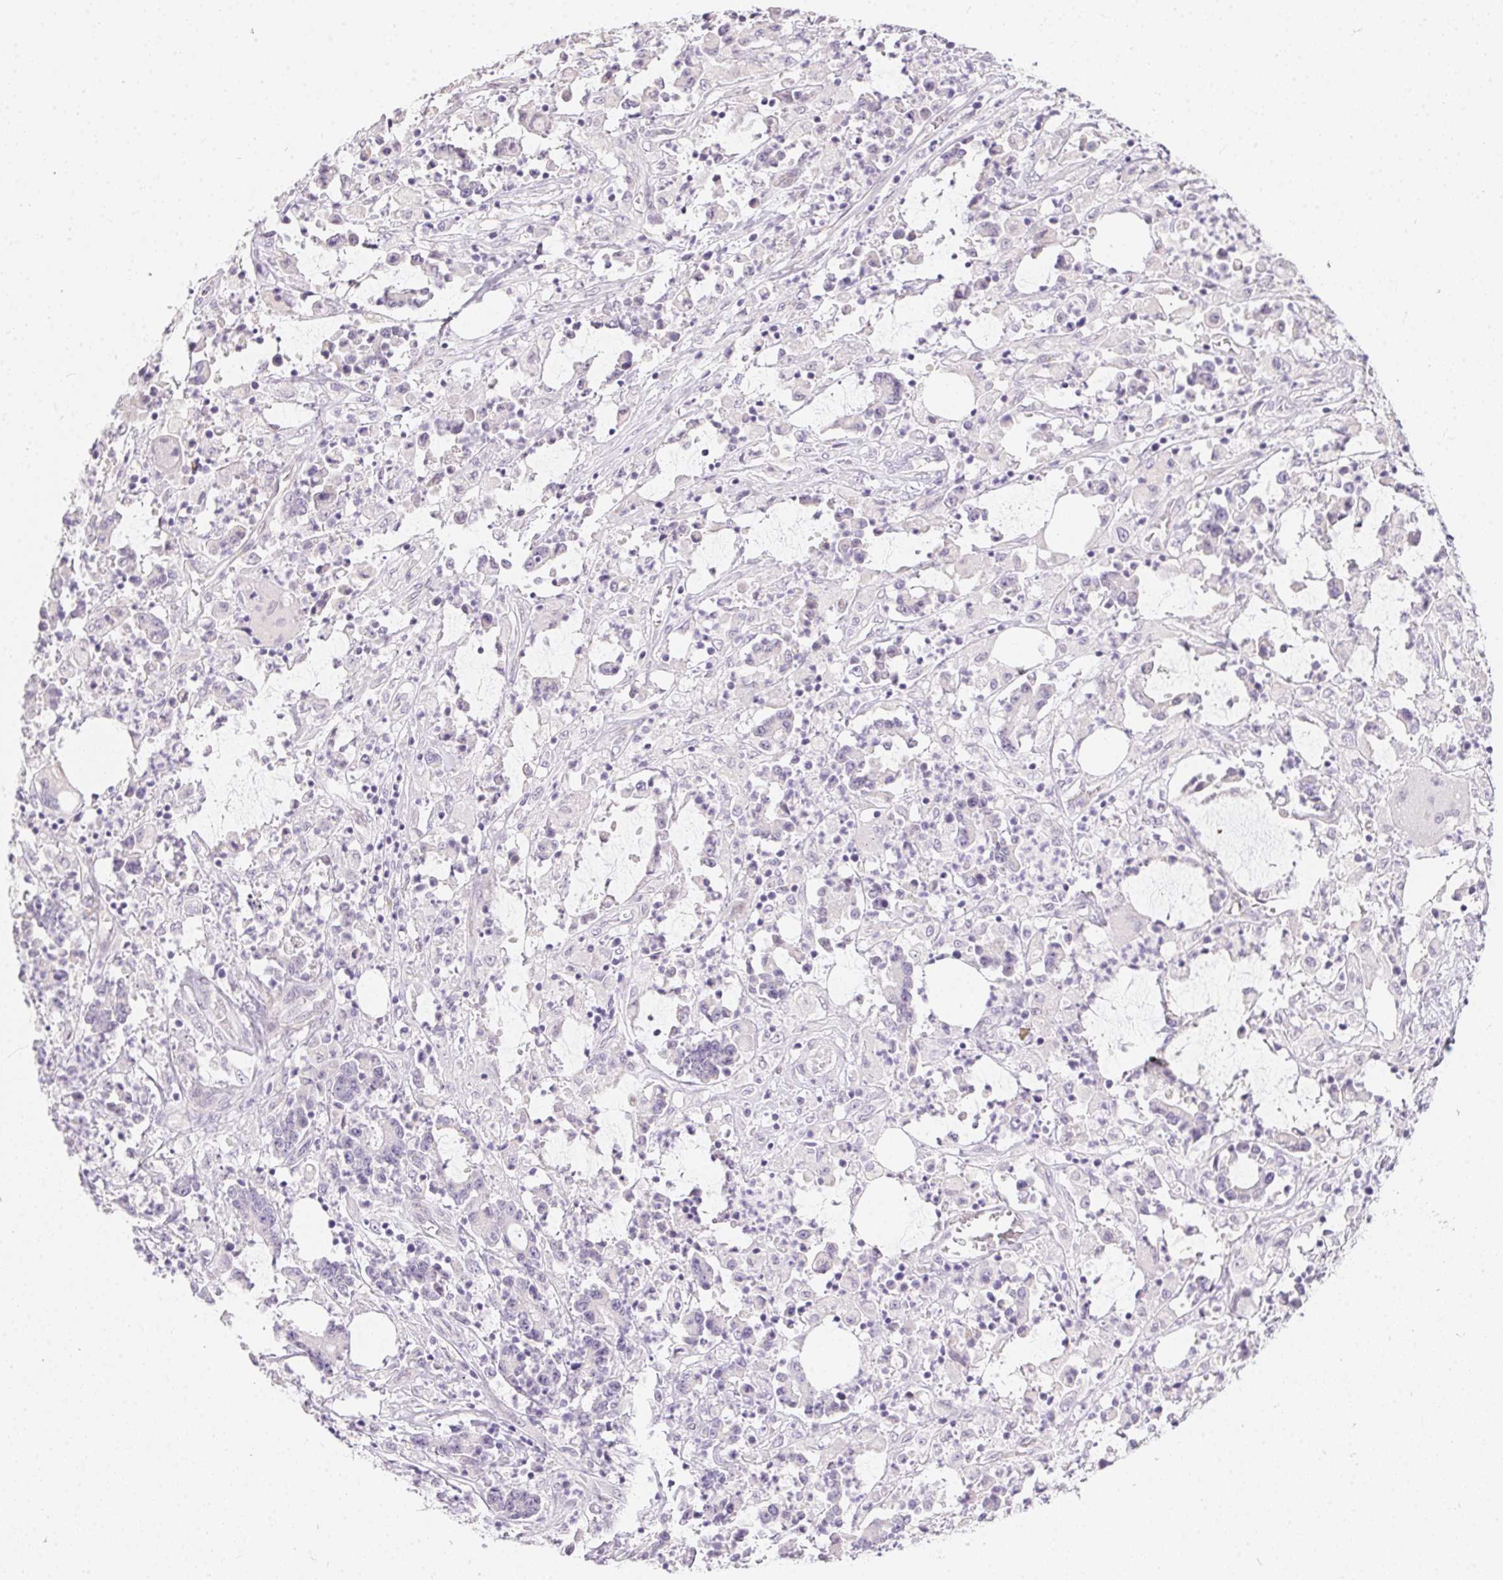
{"staining": {"intensity": "negative", "quantity": "none", "location": "none"}, "tissue": "stomach cancer", "cell_type": "Tumor cells", "image_type": "cancer", "snomed": [{"axis": "morphology", "description": "Adenocarcinoma, NOS"}, {"axis": "topography", "description": "Stomach, upper"}], "caption": "Stomach cancer was stained to show a protein in brown. There is no significant staining in tumor cells. Brightfield microscopy of immunohistochemistry (IHC) stained with DAB (3,3'-diaminobenzidine) (brown) and hematoxylin (blue), captured at high magnification.", "gene": "MORC1", "patient": {"sex": "male", "age": 68}}